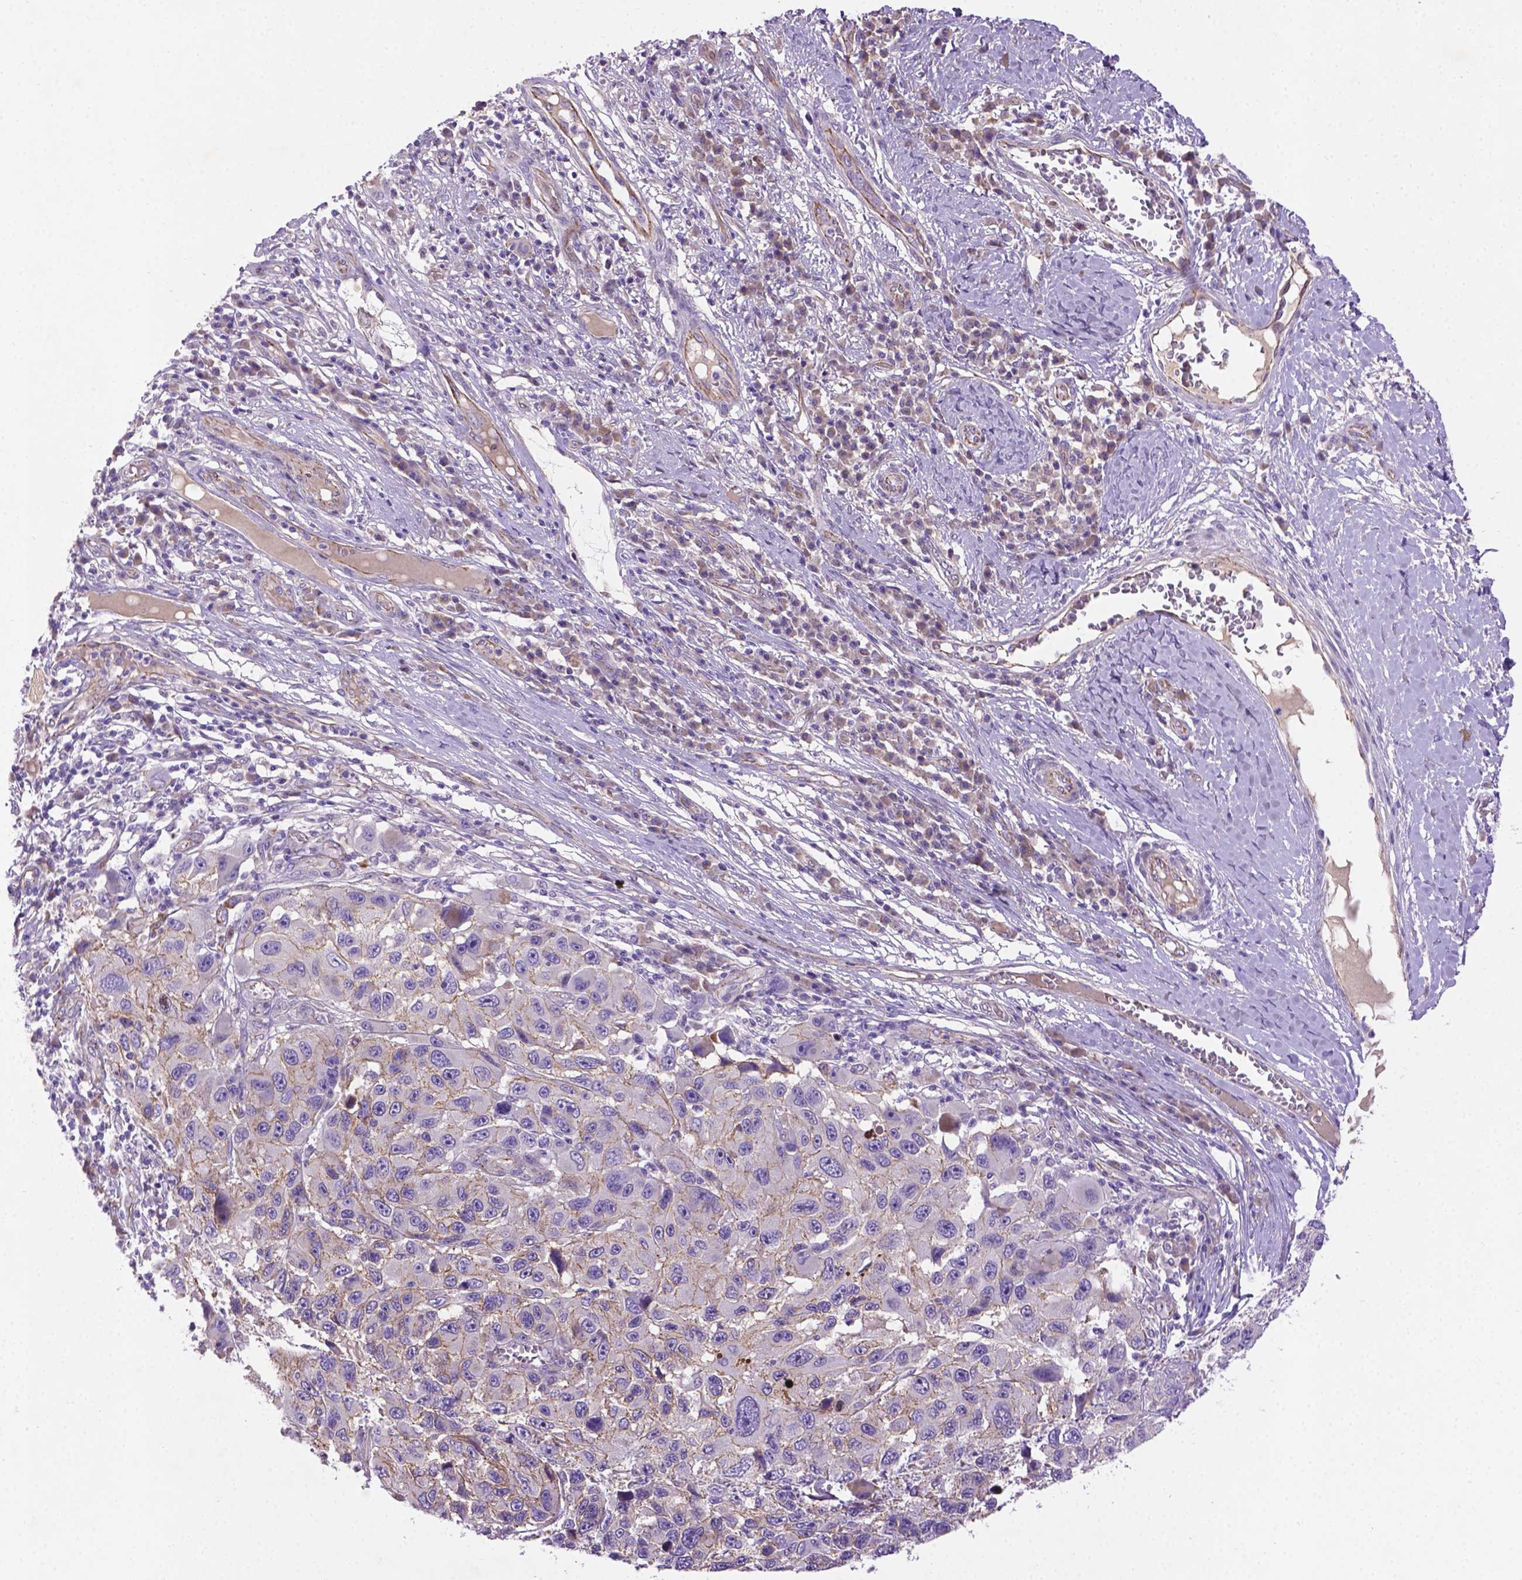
{"staining": {"intensity": "weak", "quantity": "<25%", "location": "cytoplasmic/membranous"}, "tissue": "melanoma", "cell_type": "Tumor cells", "image_type": "cancer", "snomed": [{"axis": "morphology", "description": "Malignant melanoma, NOS"}, {"axis": "topography", "description": "Skin"}], "caption": "The image reveals no significant positivity in tumor cells of melanoma. (Brightfield microscopy of DAB IHC at high magnification).", "gene": "CCER2", "patient": {"sex": "male", "age": 53}}